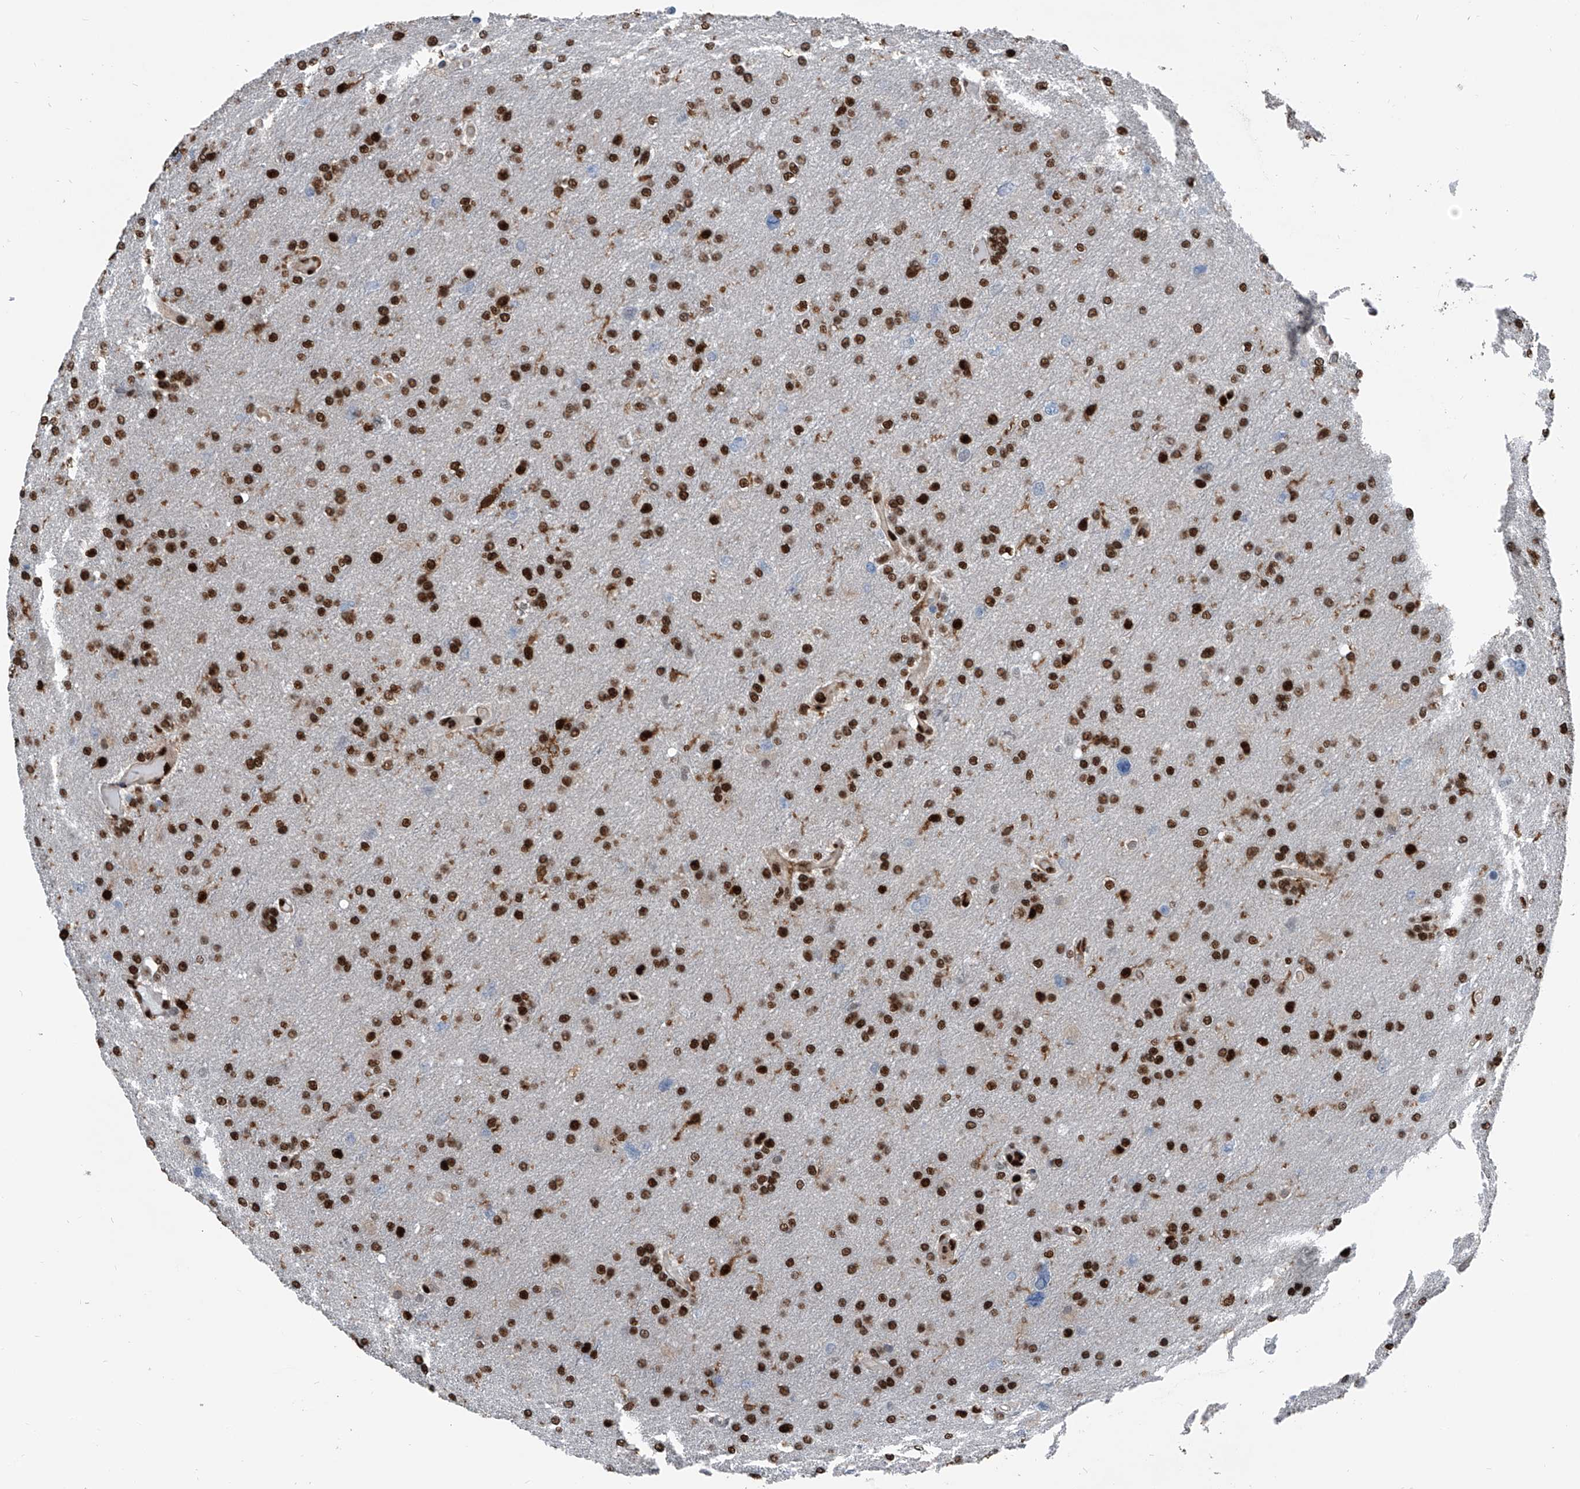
{"staining": {"intensity": "strong", "quantity": ">75%", "location": "nuclear"}, "tissue": "glioma", "cell_type": "Tumor cells", "image_type": "cancer", "snomed": [{"axis": "morphology", "description": "Glioma, malignant, High grade"}, {"axis": "topography", "description": "Cerebral cortex"}], "caption": "About >75% of tumor cells in glioma reveal strong nuclear protein expression as visualized by brown immunohistochemical staining.", "gene": "FKBP5", "patient": {"sex": "female", "age": 36}}